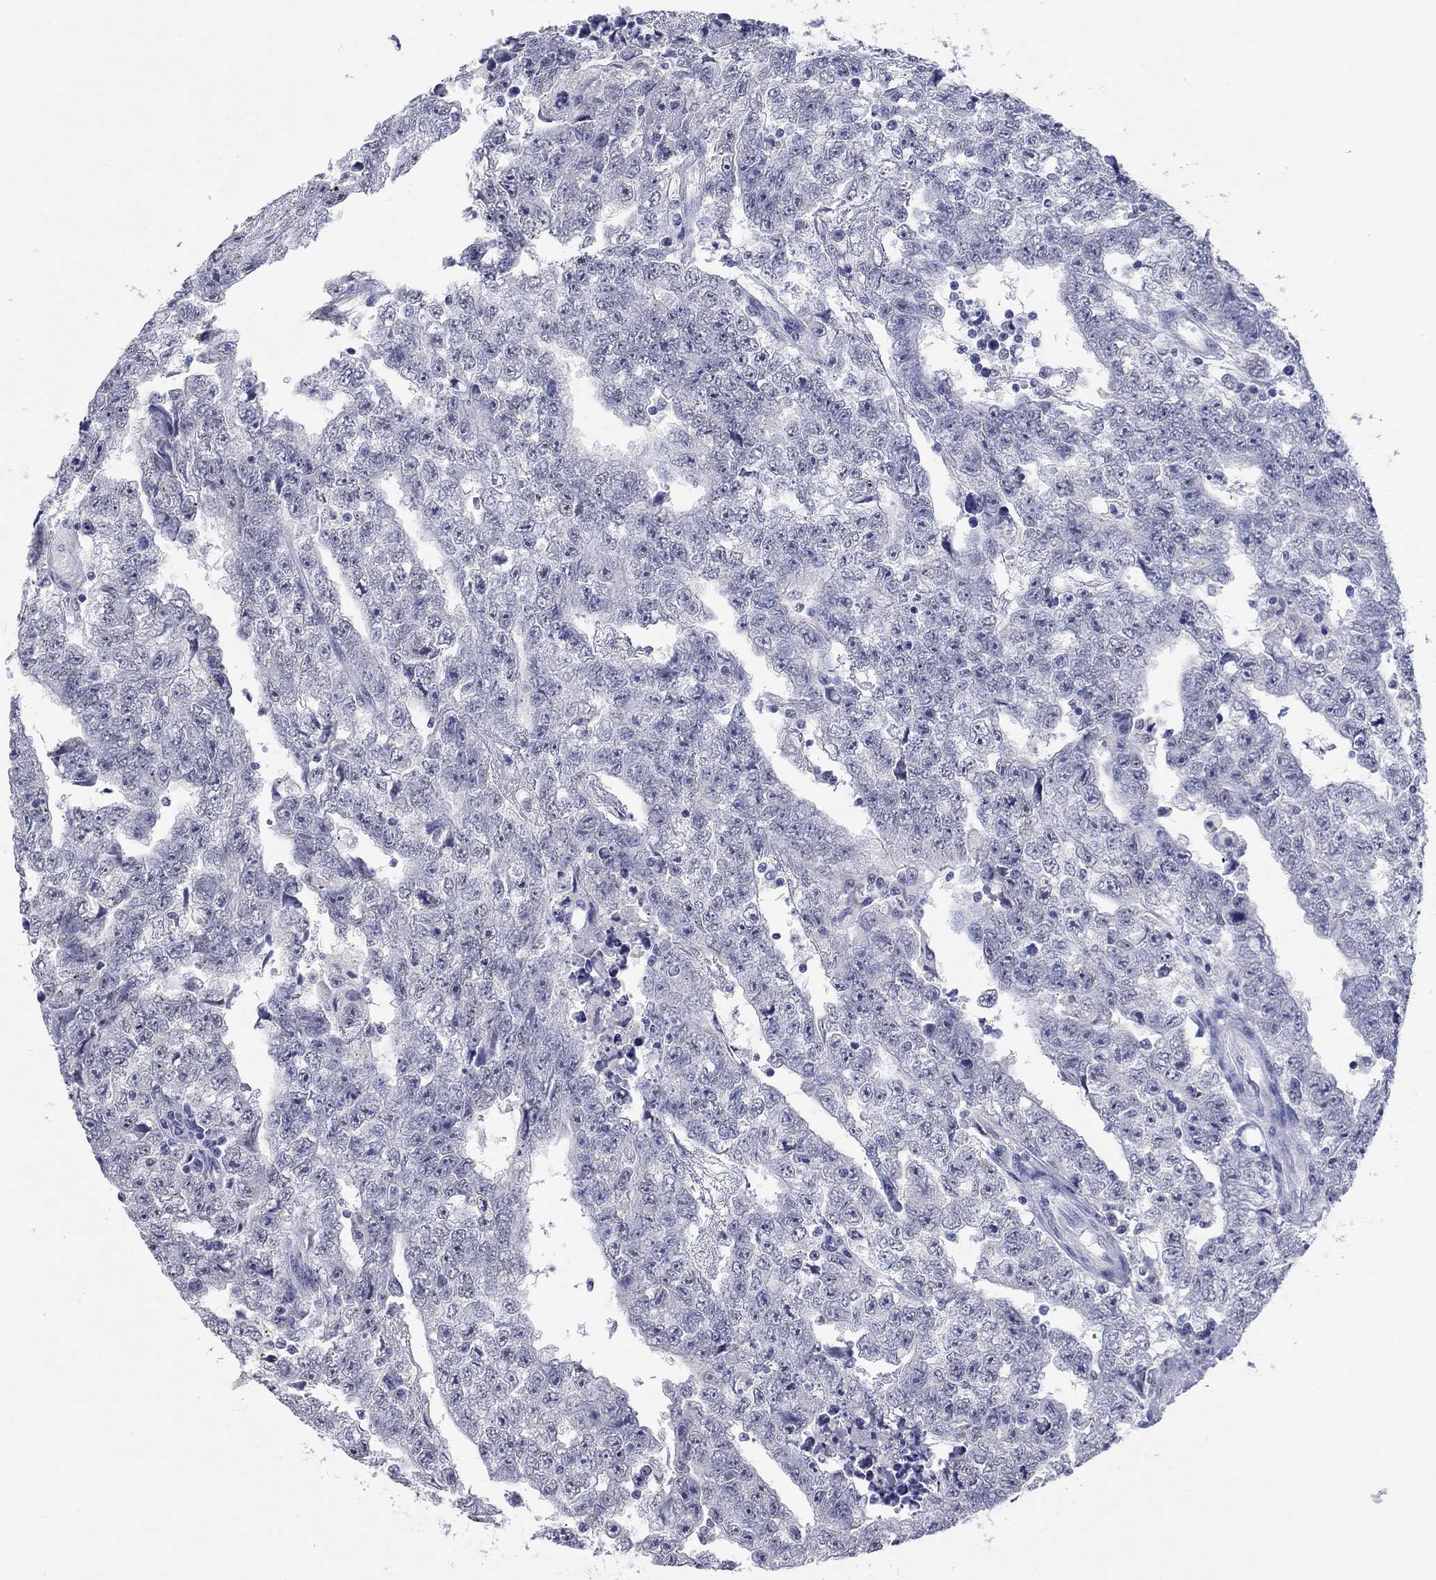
{"staining": {"intensity": "negative", "quantity": "none", "location": "none"}, "tissue": "testis cancer", "cell_type": "Tumor cells", "image_type": "cancer", "snomed": [{"axis": "morphology", "description": "Carcinoma, Embryonal, NOS"}, {"axis": "topography", "description": "Testis"}], "caption": "The immunohistochemistry (IHC) micrograph has no significant staining in tumor cells of embryonal carcinoma (testis) tissue.", "gene": "KRT75", "patient": {"sex": "male", "age": 25}}